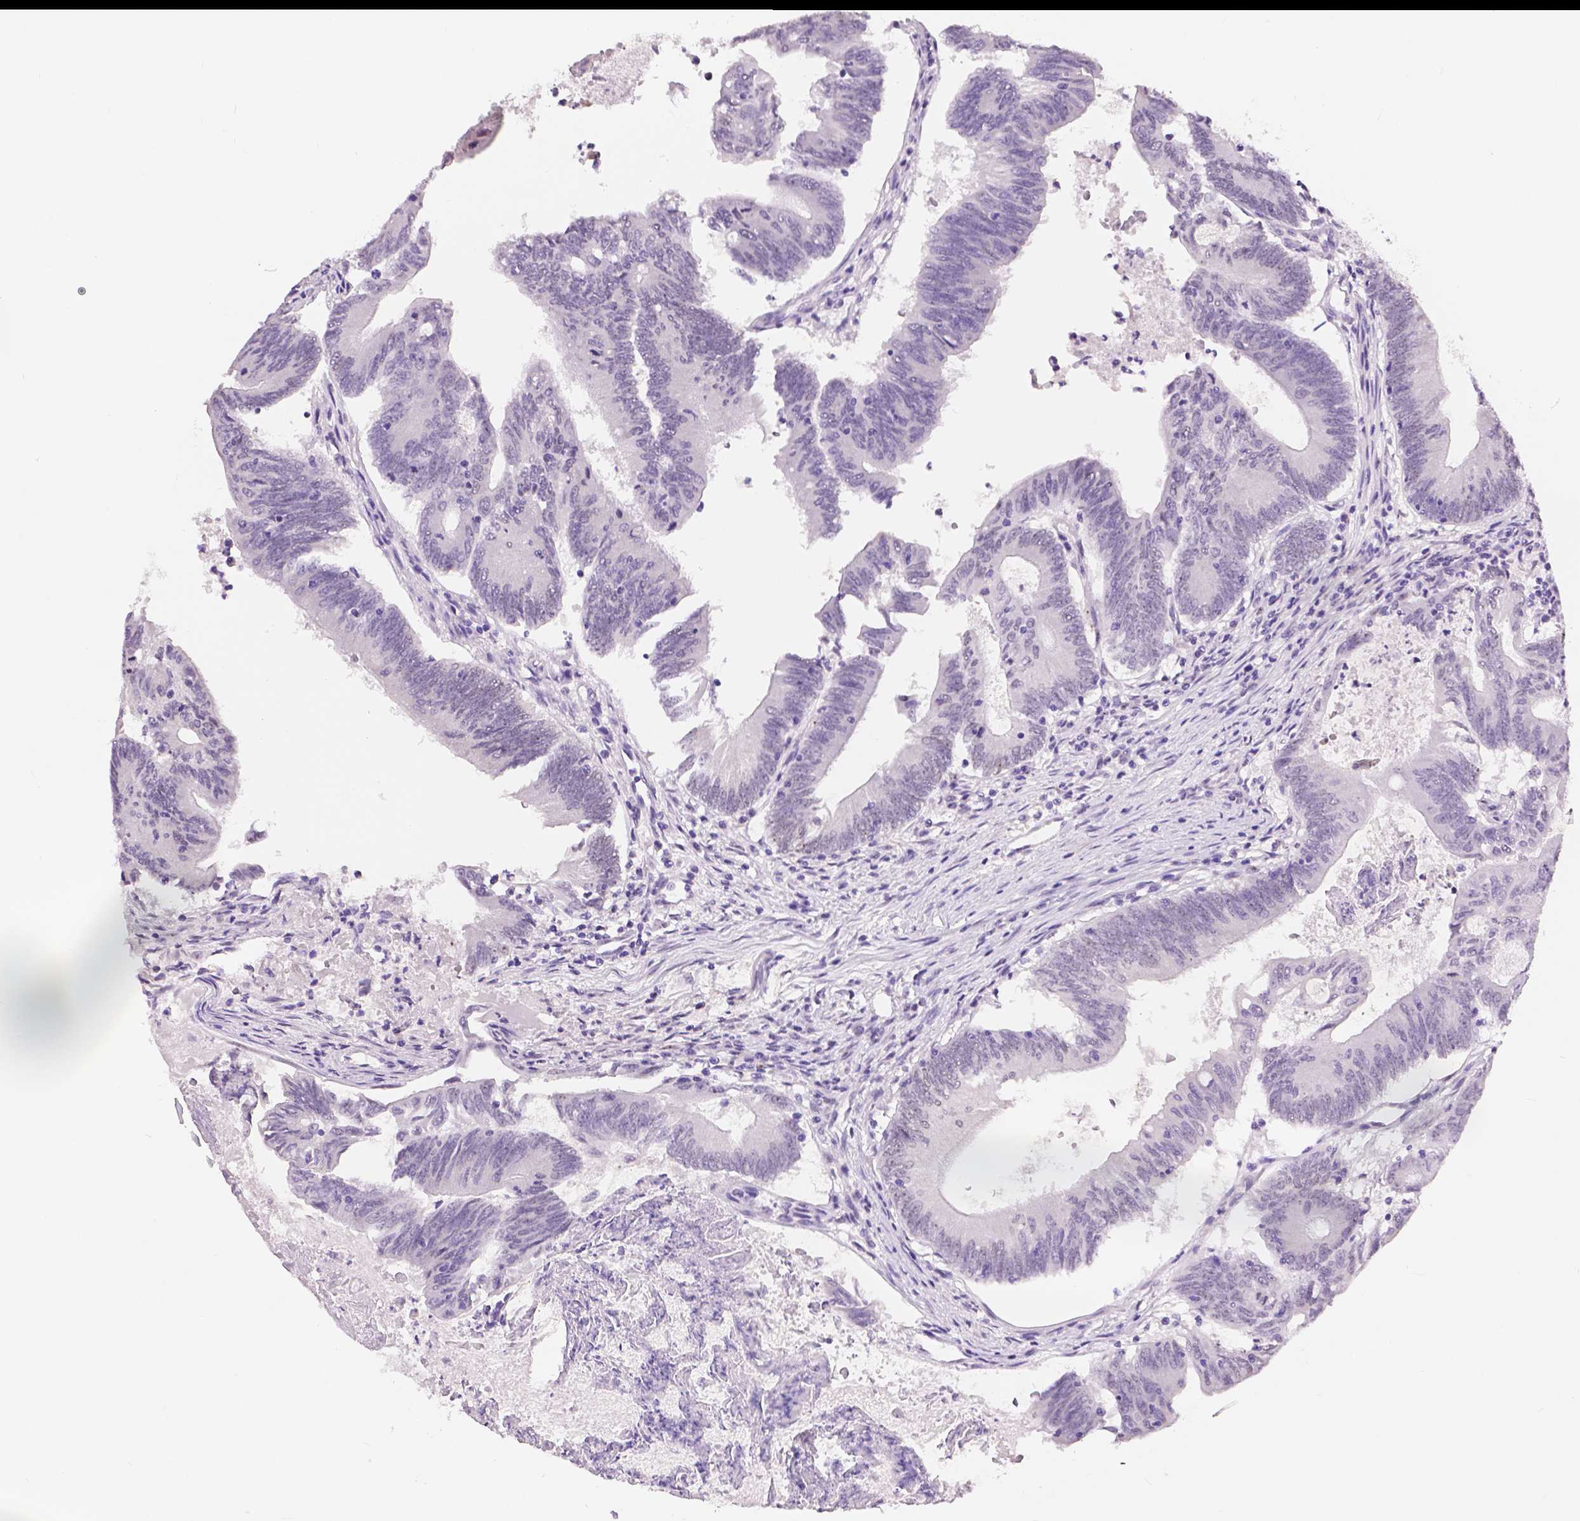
{"staining": {"intensity": "negative", "quantity": "none", "location": "none"}, "tissue": "colorectal cancer", "cell_type": "Tumor cells", "image_type": "cancer", "snomed": [{"axis": "morphology", "description": "Adenocarcinoma, NOS"}, {"axis": "topography", "description": "Colon"}], "caption": "Tumor cells show no significant expression in colorectal cancer (adenocarcinoma).", "gene": "NHP2", "patient": {"sex": "female", "age": 70}}